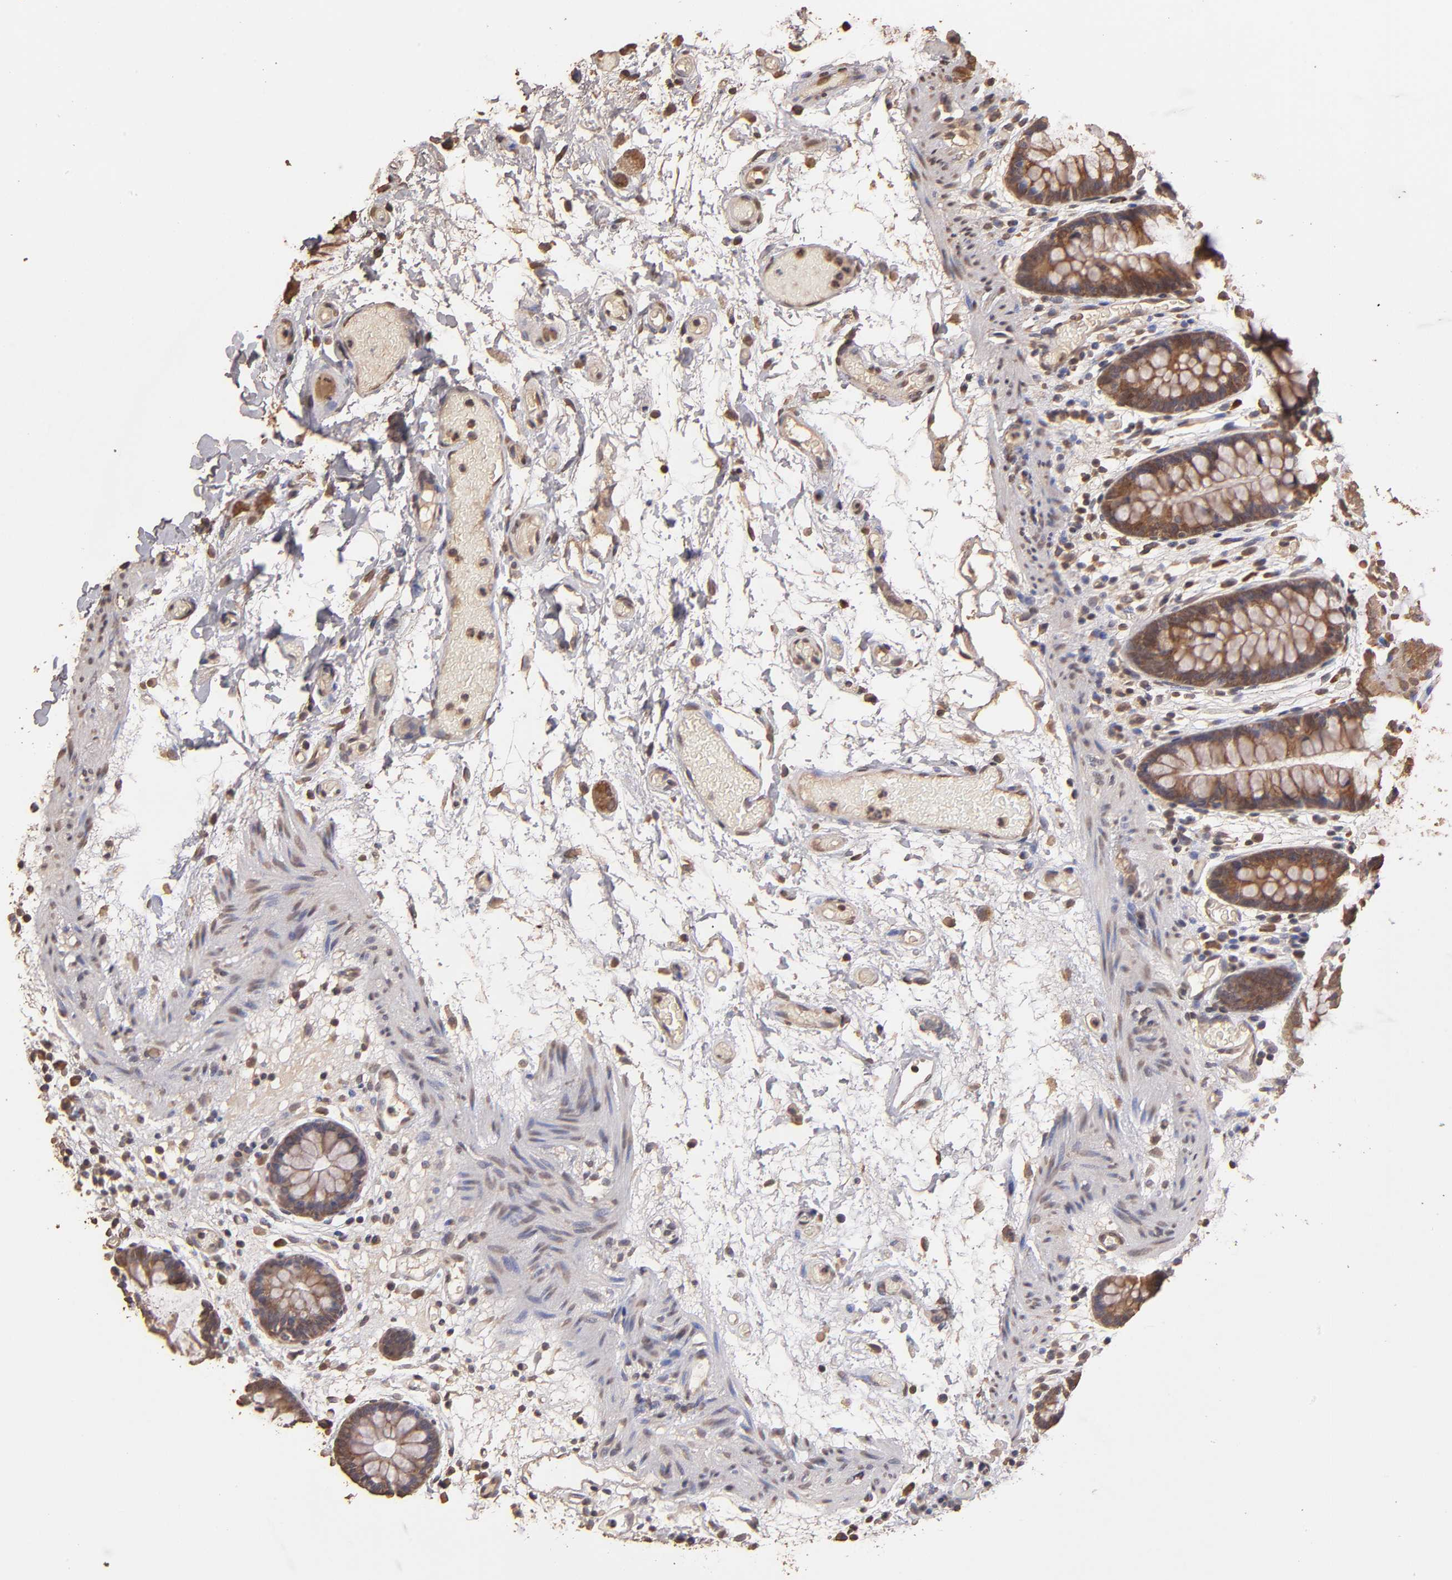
{"staining": {"intensity": "weak", "quantity": ">75%", "location": "cytoplasmic/membranous"}, "tissue": "colon", "cell_type": "Endothelial cells", "image_type": "normal", "snomed": [{"axis": "morphology", "description": "Normal tissue, NOS"}, {"axis": "topography", "description": "Smooth muscle"}, {"axis": "topography", "description": "Colon"}], "caption": "Colon stained with immunohistochemistry (IHC) reveals weak cytoplasmic/membranous staining in approximately >75% of endothelial cells.", "gene": "OPHN1", "patient": {"sex": "male", "age": 67}}